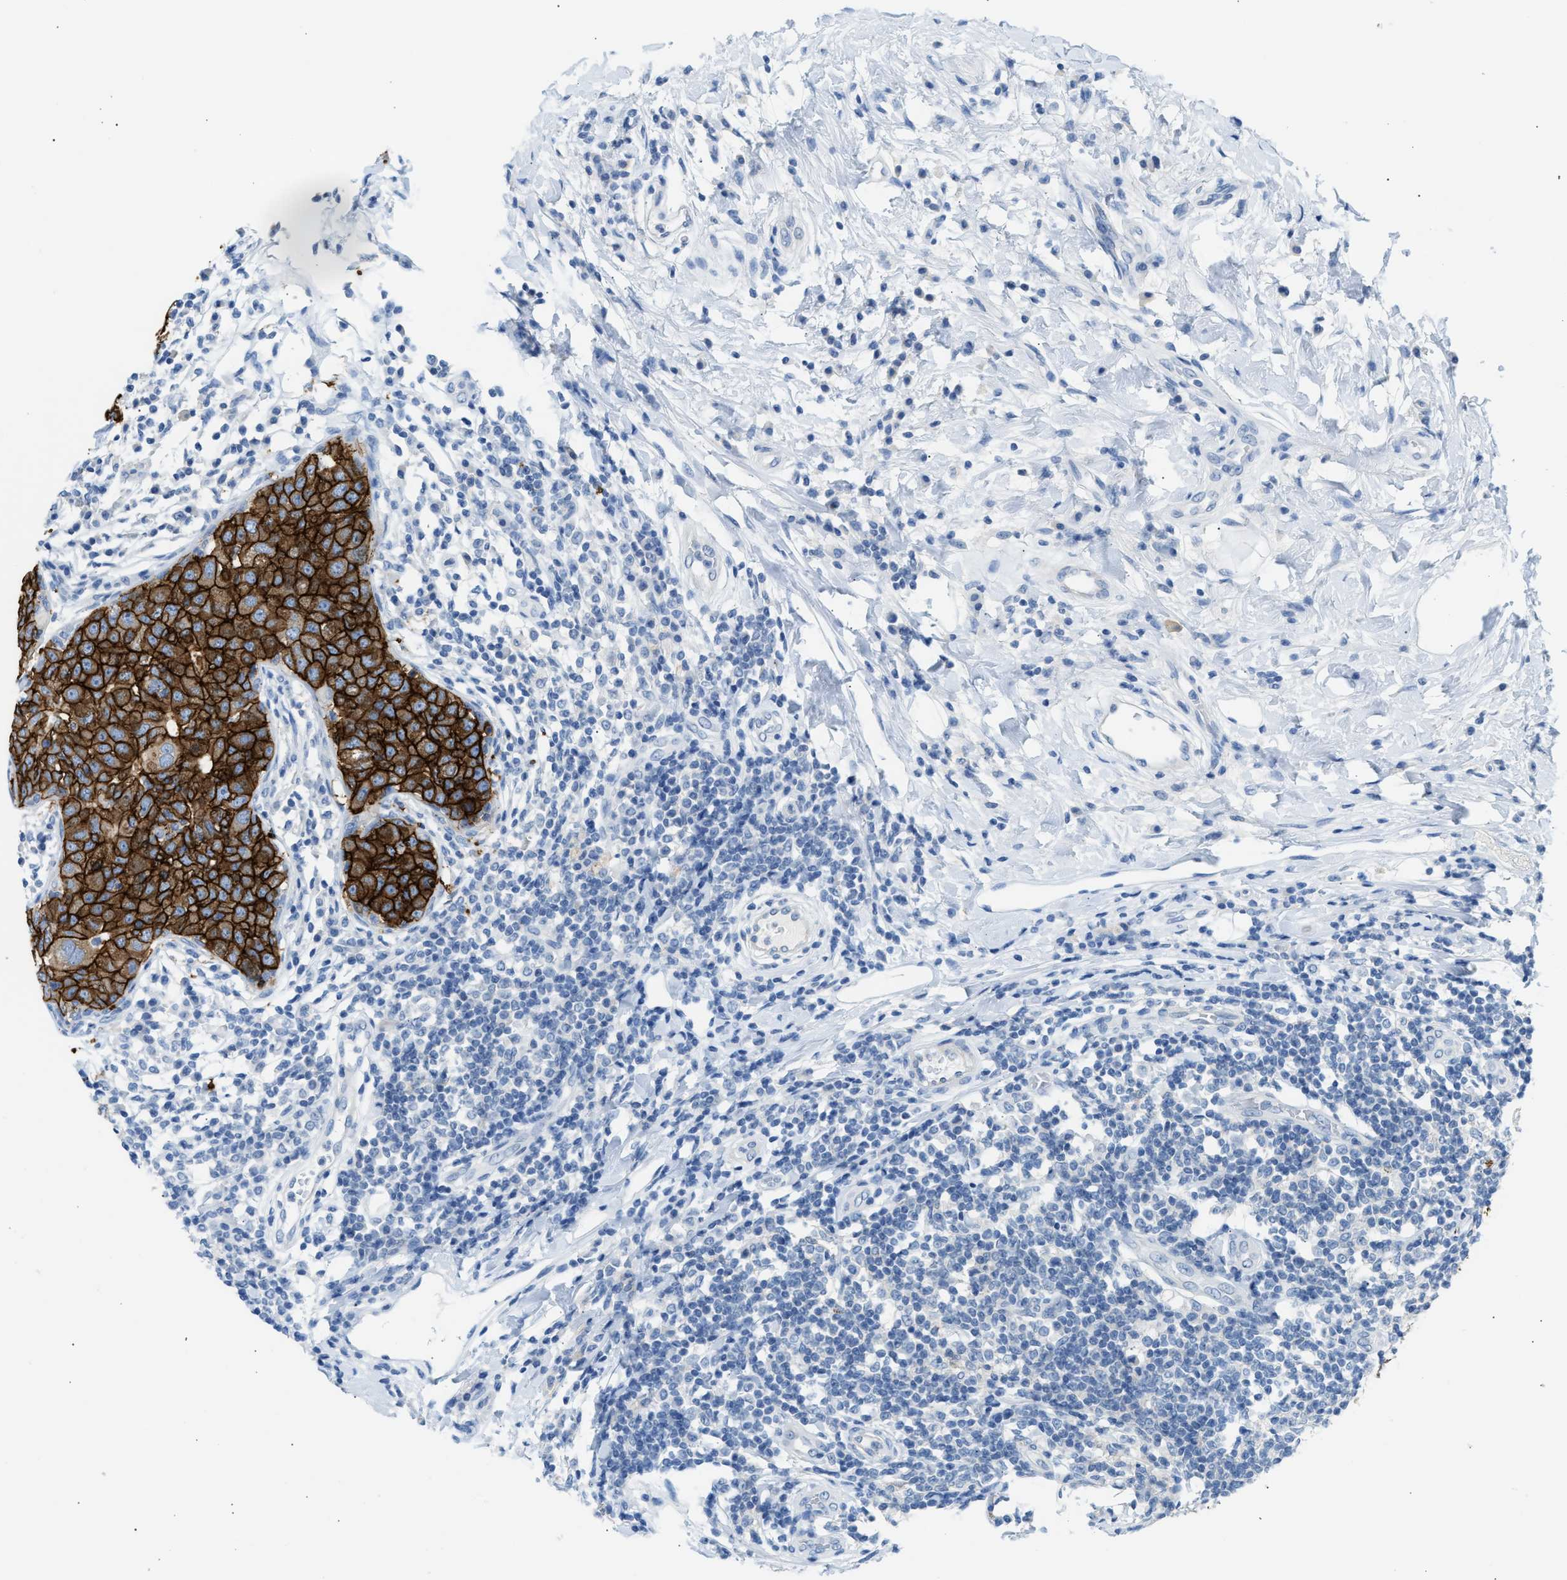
{"staining": {"intensity": "strong", "quantity": ">75%", "location": "cytoplasmic/membranous"}, "tissue": "breast cancer", "cell_type": "Tumor cells", "image_type": "cancer", "snomed": [{"axis": "morphology", "description": "Duct carcinoma"}, {"axis": "topography", "description": "Breast"}], "caption": "The histopathology image demonstrates a brown stain indicating the presence of a protein in the cytoplasmic/membranous of tumor cells in infiltrating ductal carcinoma (breast).", "gene": "ERBB2", "patient": {"sex": "female", "age": 27}}